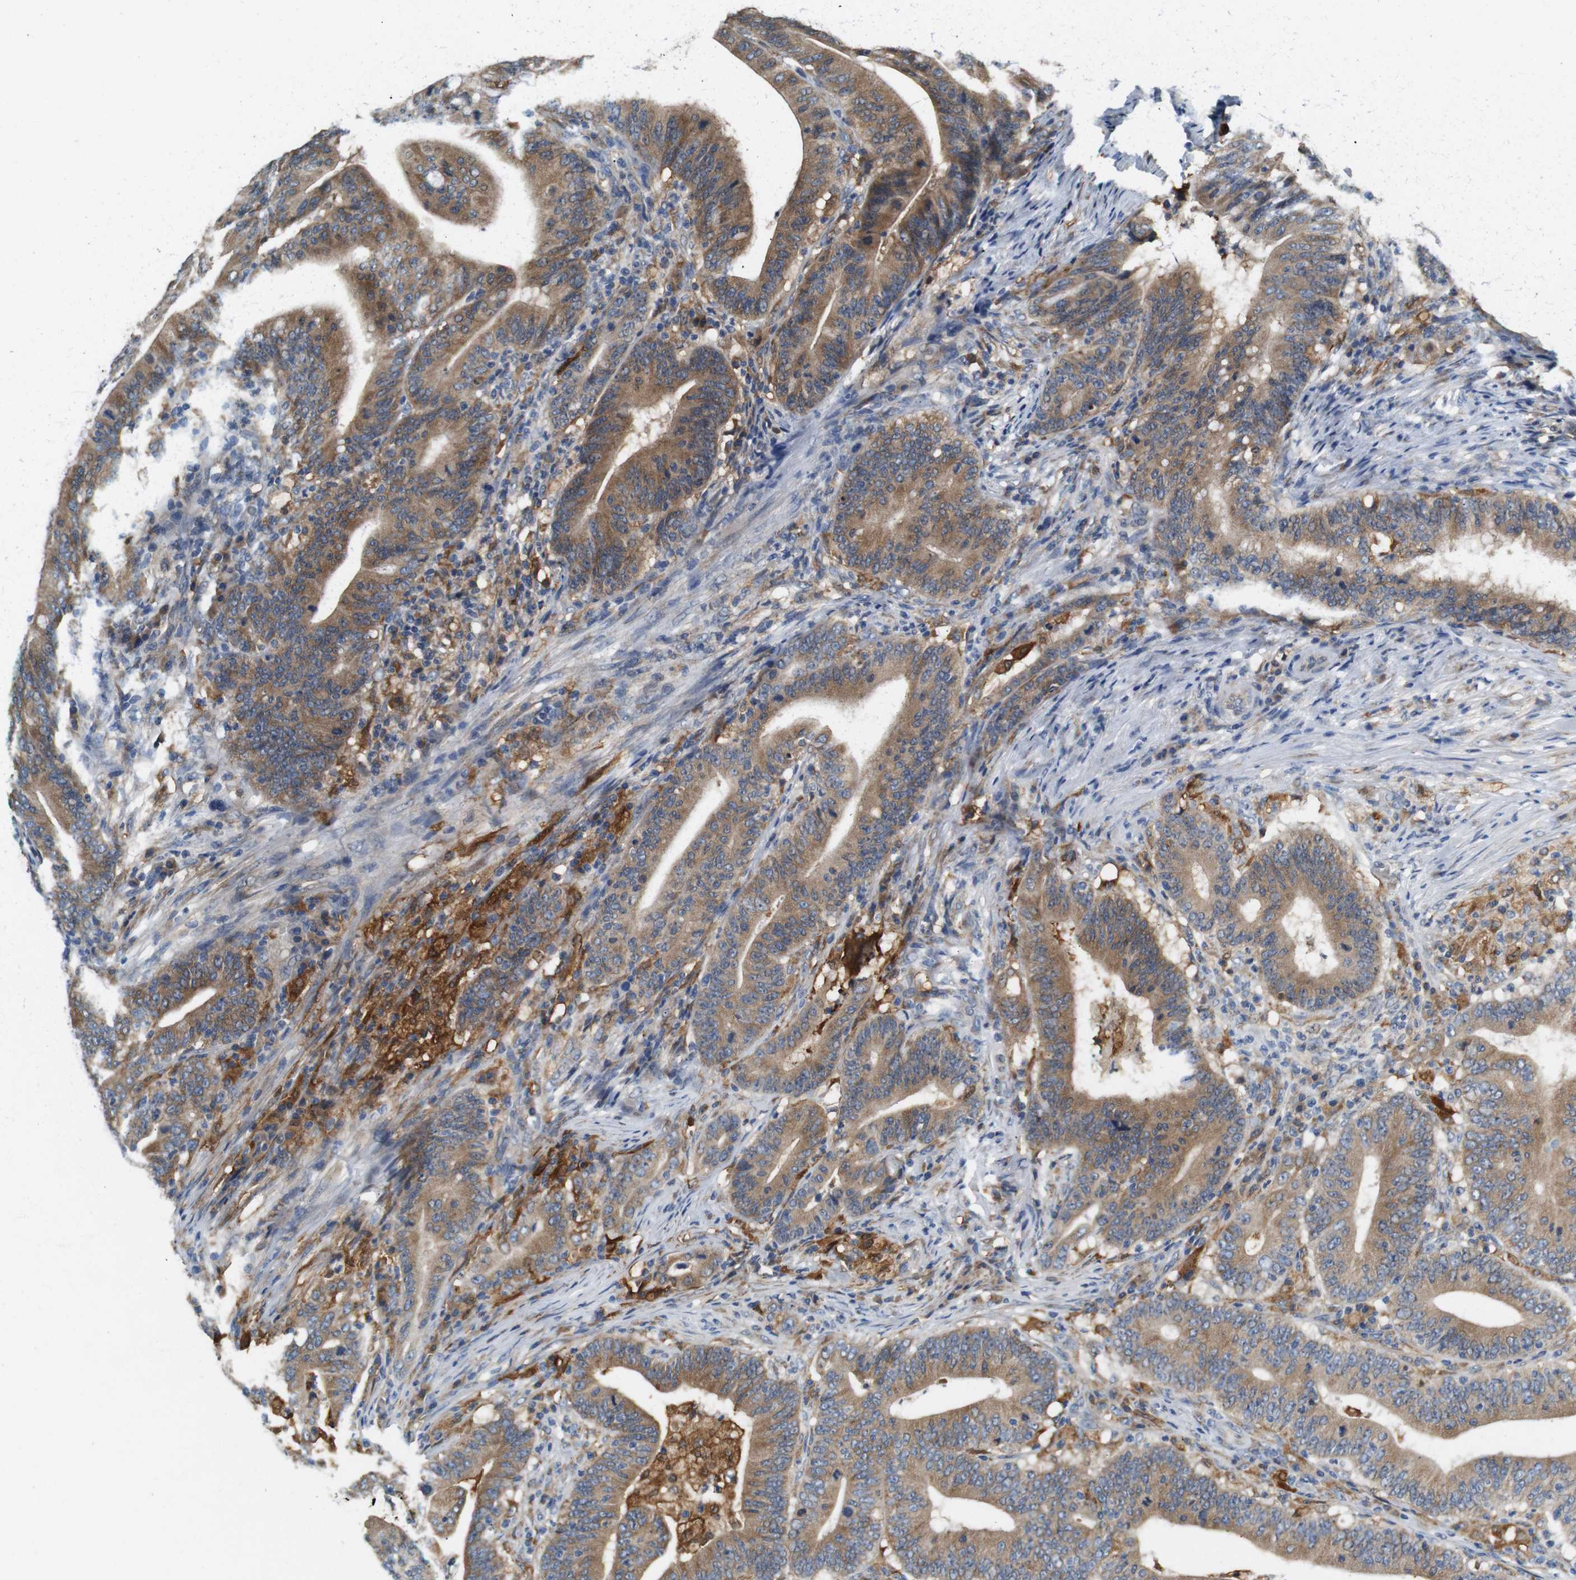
{"staining": {"intensity": "moderate", "quantity": ">75%", "location": "cytoplasmic/membranous"}, "tissue": "colorectal cancer", "cell_type": "Tumor cells", "image_type": "cancer", "snomed": [{"axis": "morphology", "description": "Normal tissue, NOS"}, {"axis": "morphology", "description": "Adenocarcinoma, NOS"}, {"axis": "topography", "description": "Colon"}], "caption": "Protein expression analysis of human colorectal cancer reveals moderate cytoplasmic/membranous positivity in about >75% of tumor cells. The staining was performed using DAB, with brown indicating positive protein expression. Nuclei are stained blue with hematoxylin.", "gene": "NEBL", "patient": {"sex": "female", "age": 66}}